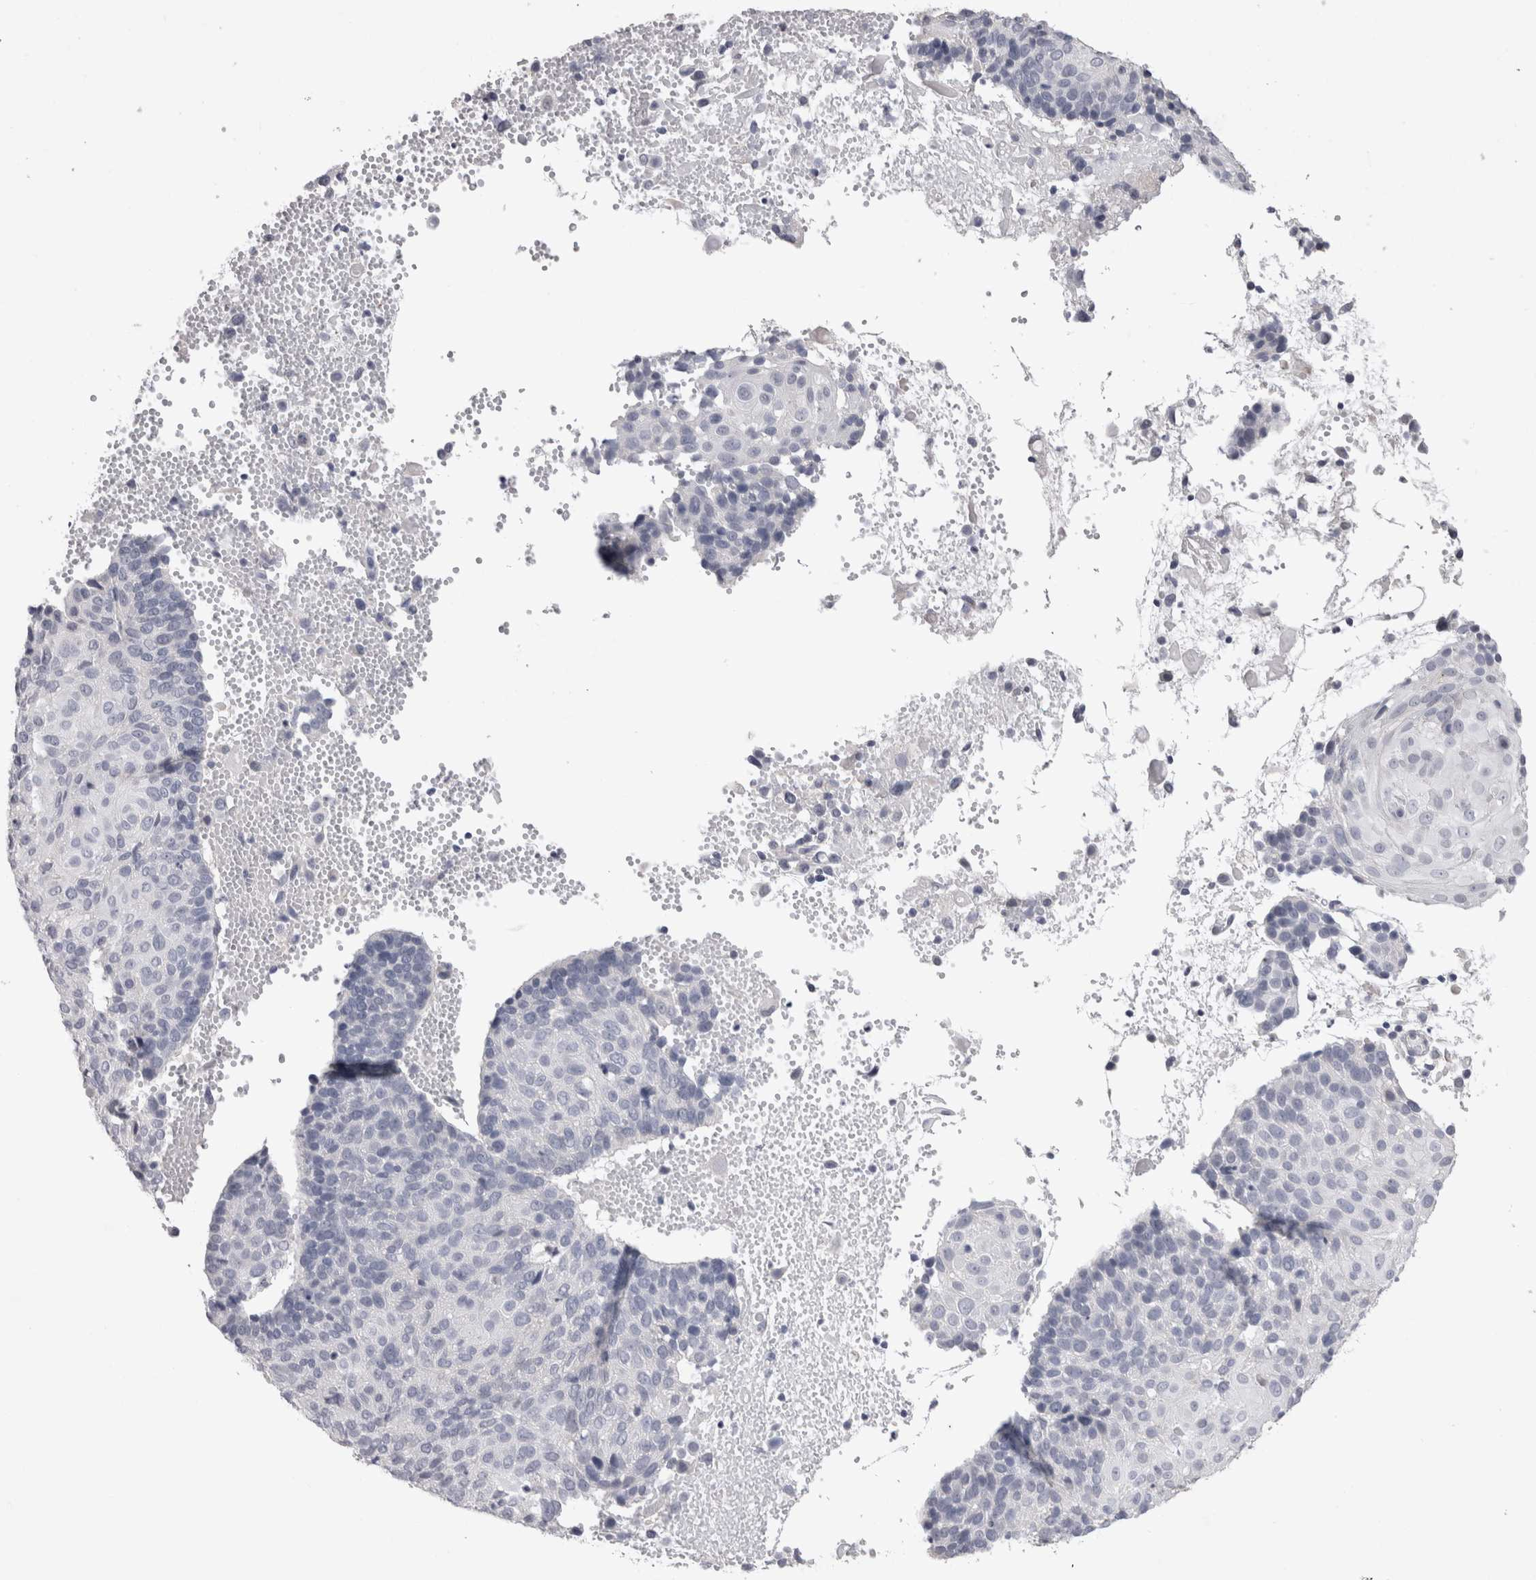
{"staining": {"intensity": "negative", "quantity": "none", "location": "none"}, "tissue": "cervical cancer", "cell_type": "Tumor cells", "image_type": "cancer", "snomed": [{"axis": "morphology", "description": "Squamous cell carcinoma, NOS"}, {"axis": "topography", "description": "Cervix"}], "caption": "The photomicrograph demonstrates no significant expression in tumor cells of cervical cancer (squamous cell carcinoma).", "gene": "ADAM2", "patient": {"sex": "female", "age": 74}}